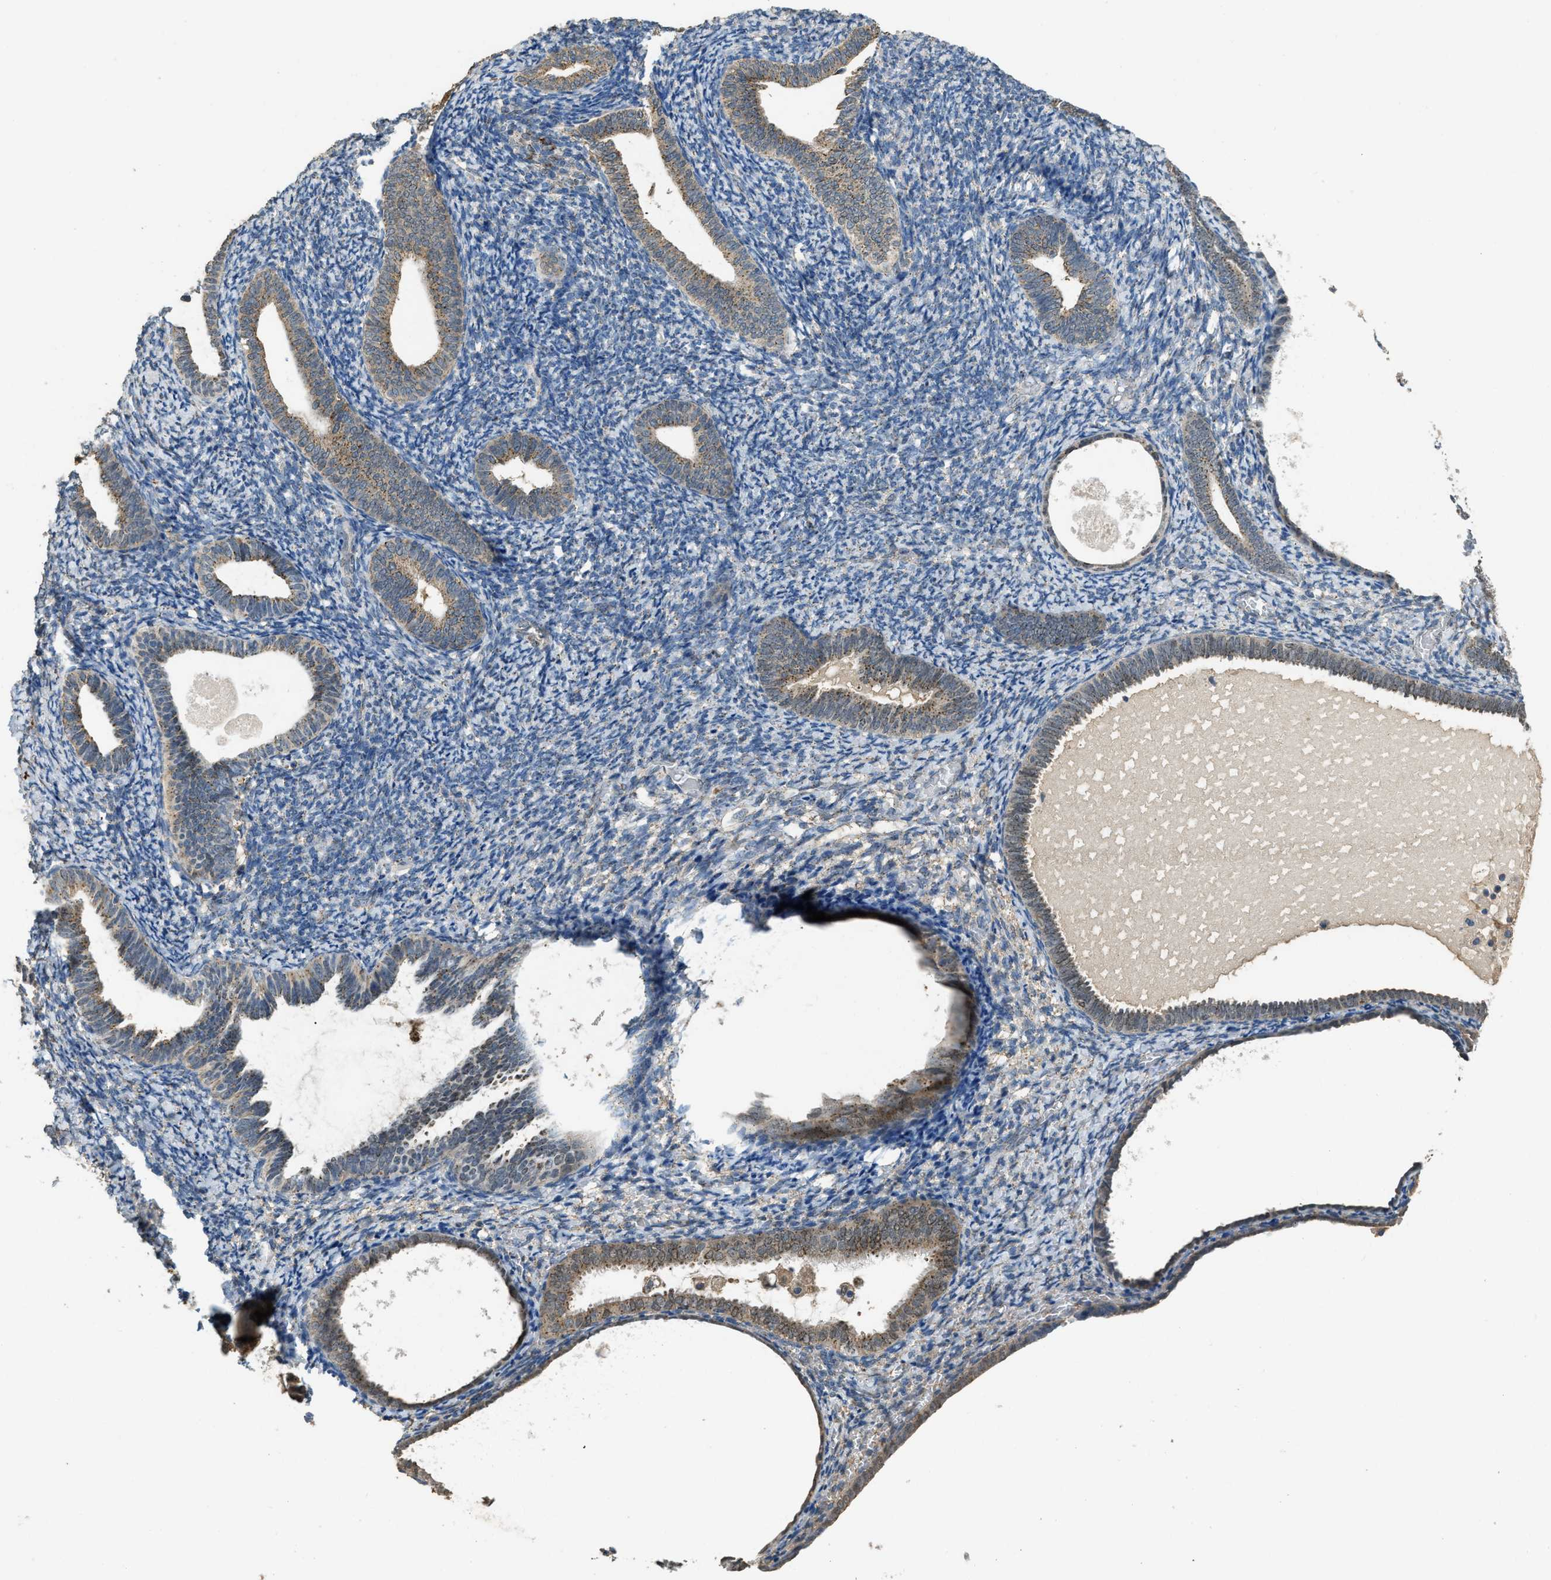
{"staining": {"intensity": "moderate", "quantity": "<25%", "location": "cytoplasmic/membranous"}, "tissue": "endometrium", "cell_type": "Cells in endometrial stroma", "image_type": "normal", "snomed": [{"axis": "morphology", "description": "Normal tissue, NOS"}, {"axis": "topography", "description": "Endometrium"}], "caption": "Unremarkable endometrium shows moderate cytoplasmic/membranous staining in approximately <25% of cells in endometrial stroma, visualized by immunohistochemistry.", "gene": "IPO7", "patient": {"sex": "female", "age": 66}}